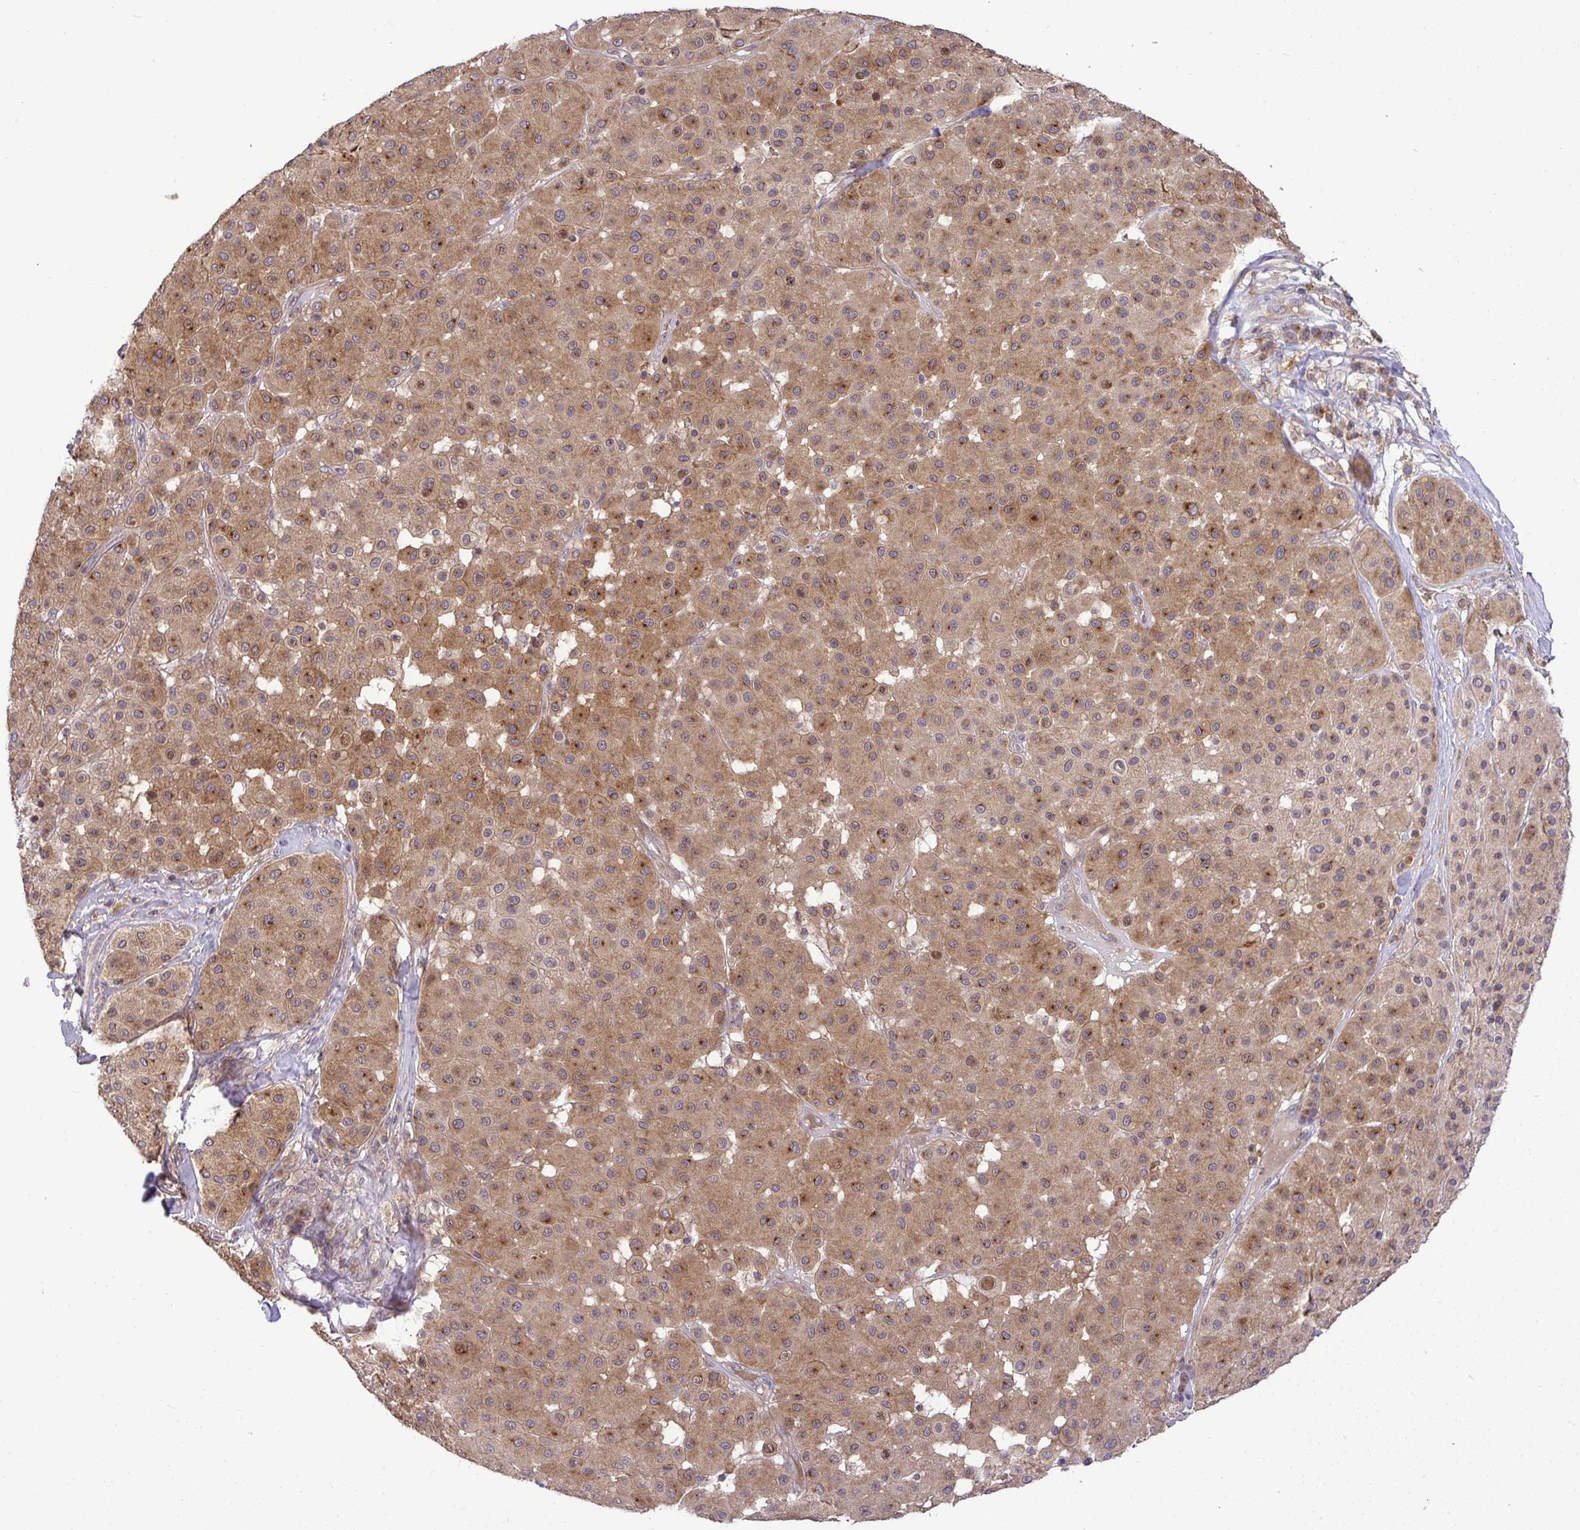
{"staining": {"intensity": "moderate", "quantity": ">75%", "location": "cytoplasmic/membranous"}, "tissue": "melanoma", "cell_type": "Tumor cells", "image_type": "cancer", "snomed": [{"axis": "morphology", "description": "Malignant melanoma, Metastatic site"}, {"axis": "topography", "description": "Smooth muscle"}], "caption": "A brown stain shows moderate cytoplasmic/membranous expression of a protein in human malignant melanoma (metastatic site) tumor cells.", "gene": "SLC9A6", "patient": {"sex": "male", "age": 41}}